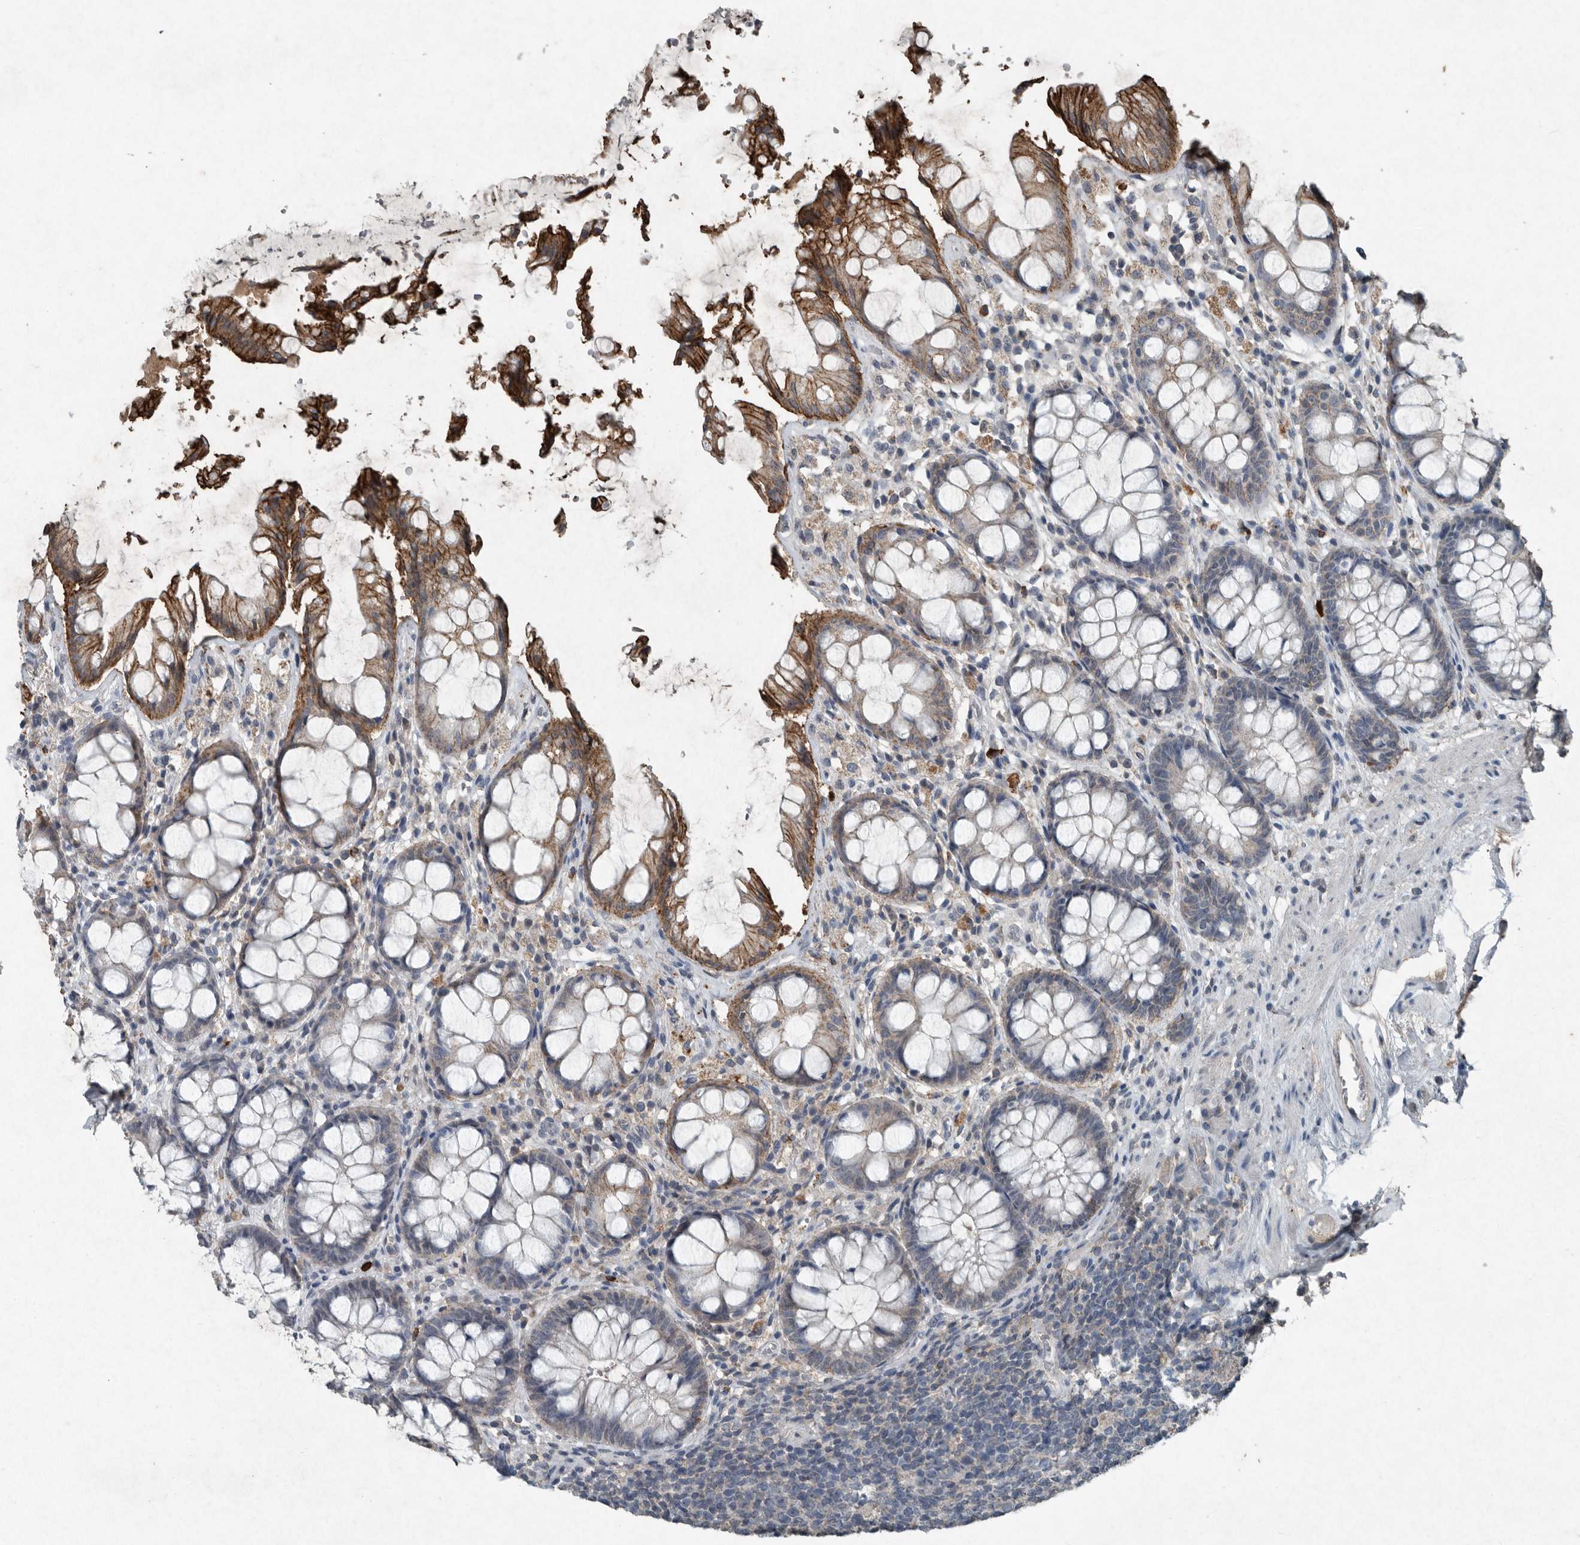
{"staining": {"intensity": "moderate", "quantity": "<25%", "location": "cytoplasmic/membranous"}, "tissue": "rectum", "cell_type": "Glandular cells", "image_type": "normal", "snomed": [{"axis": "morphology", "description": "Normal tissue, NOS"}, {"axis": "topography", "description": "Rectum"}], "caption": "Immunohistochemistry staining of benign rectum, which reveals low levels of moderate cytoplasmic/membranous expression in about <25% of glandular cells indicating moderate cytoplasmic/membranous protein positivity. The staining was performed using DAB (brown) for protein detection and nuclei were counterstained in hematoxylin (blue).", "gene": "IL20", "patient": {"sex": "male", "age": 64}}